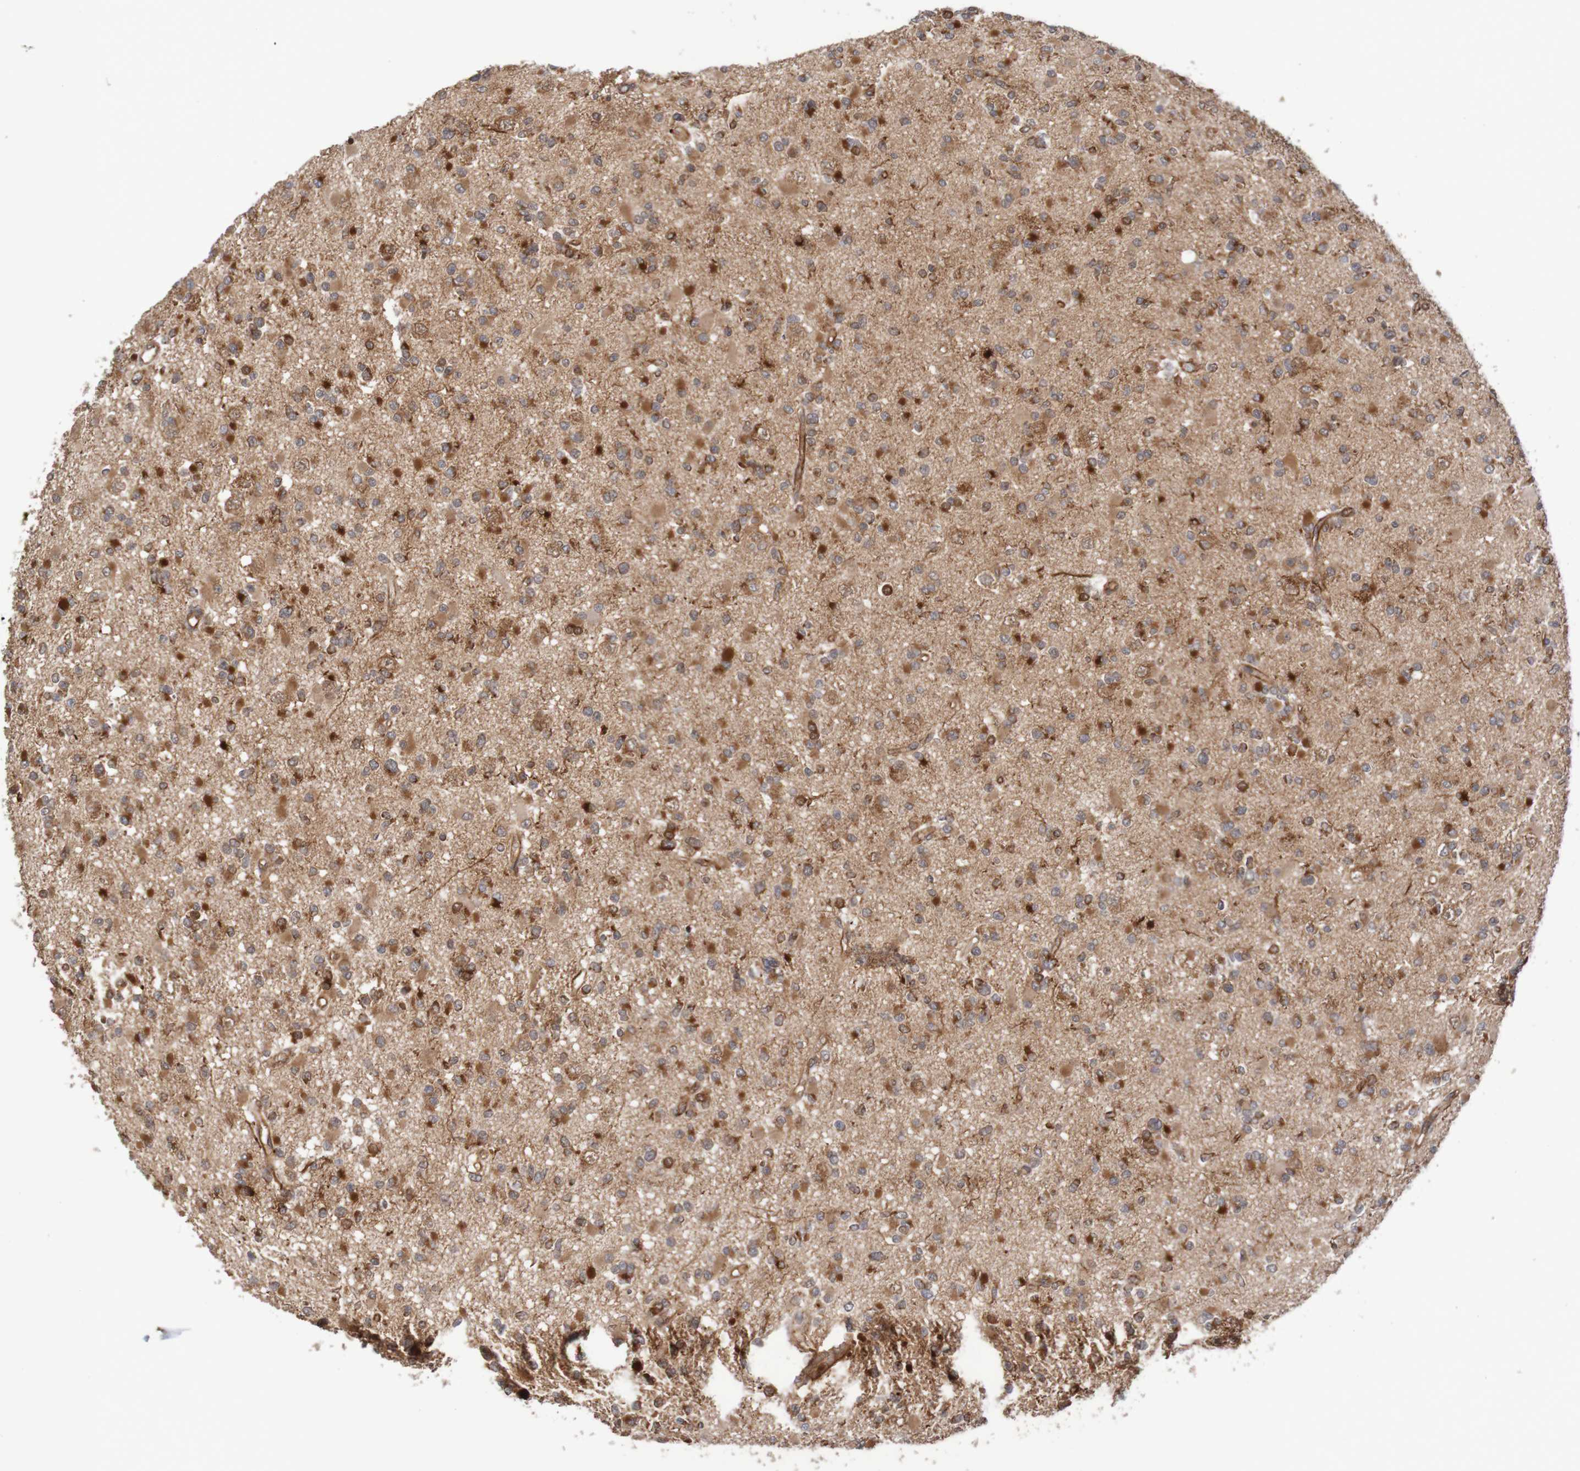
{"staining": {"intensity": "strong", "quantity": ">75%", "location": "cytoplasmic/membranous"}, "tissue": "glioma", "cell_type": "Tumor cells", "image_type": "cancer", "snomed": [{"axis": "morphology", "description": "Glioma, malignant, Low grade"}, {"axis": "topography", "description": "Brain"}], "caption": "Tumor cells show high levels of strong cytoplasmic/membranous expression in approximately >75% of cells in malignant glioma (low-grade). The staining was performed using DAB (3,3'-diaminobenzidine), with brown indicating positive protein expression. Nuclei are stained blue with hematoxylin.", "gene": "MRPL52", "patient": {"sex": "female", "age": 22}}